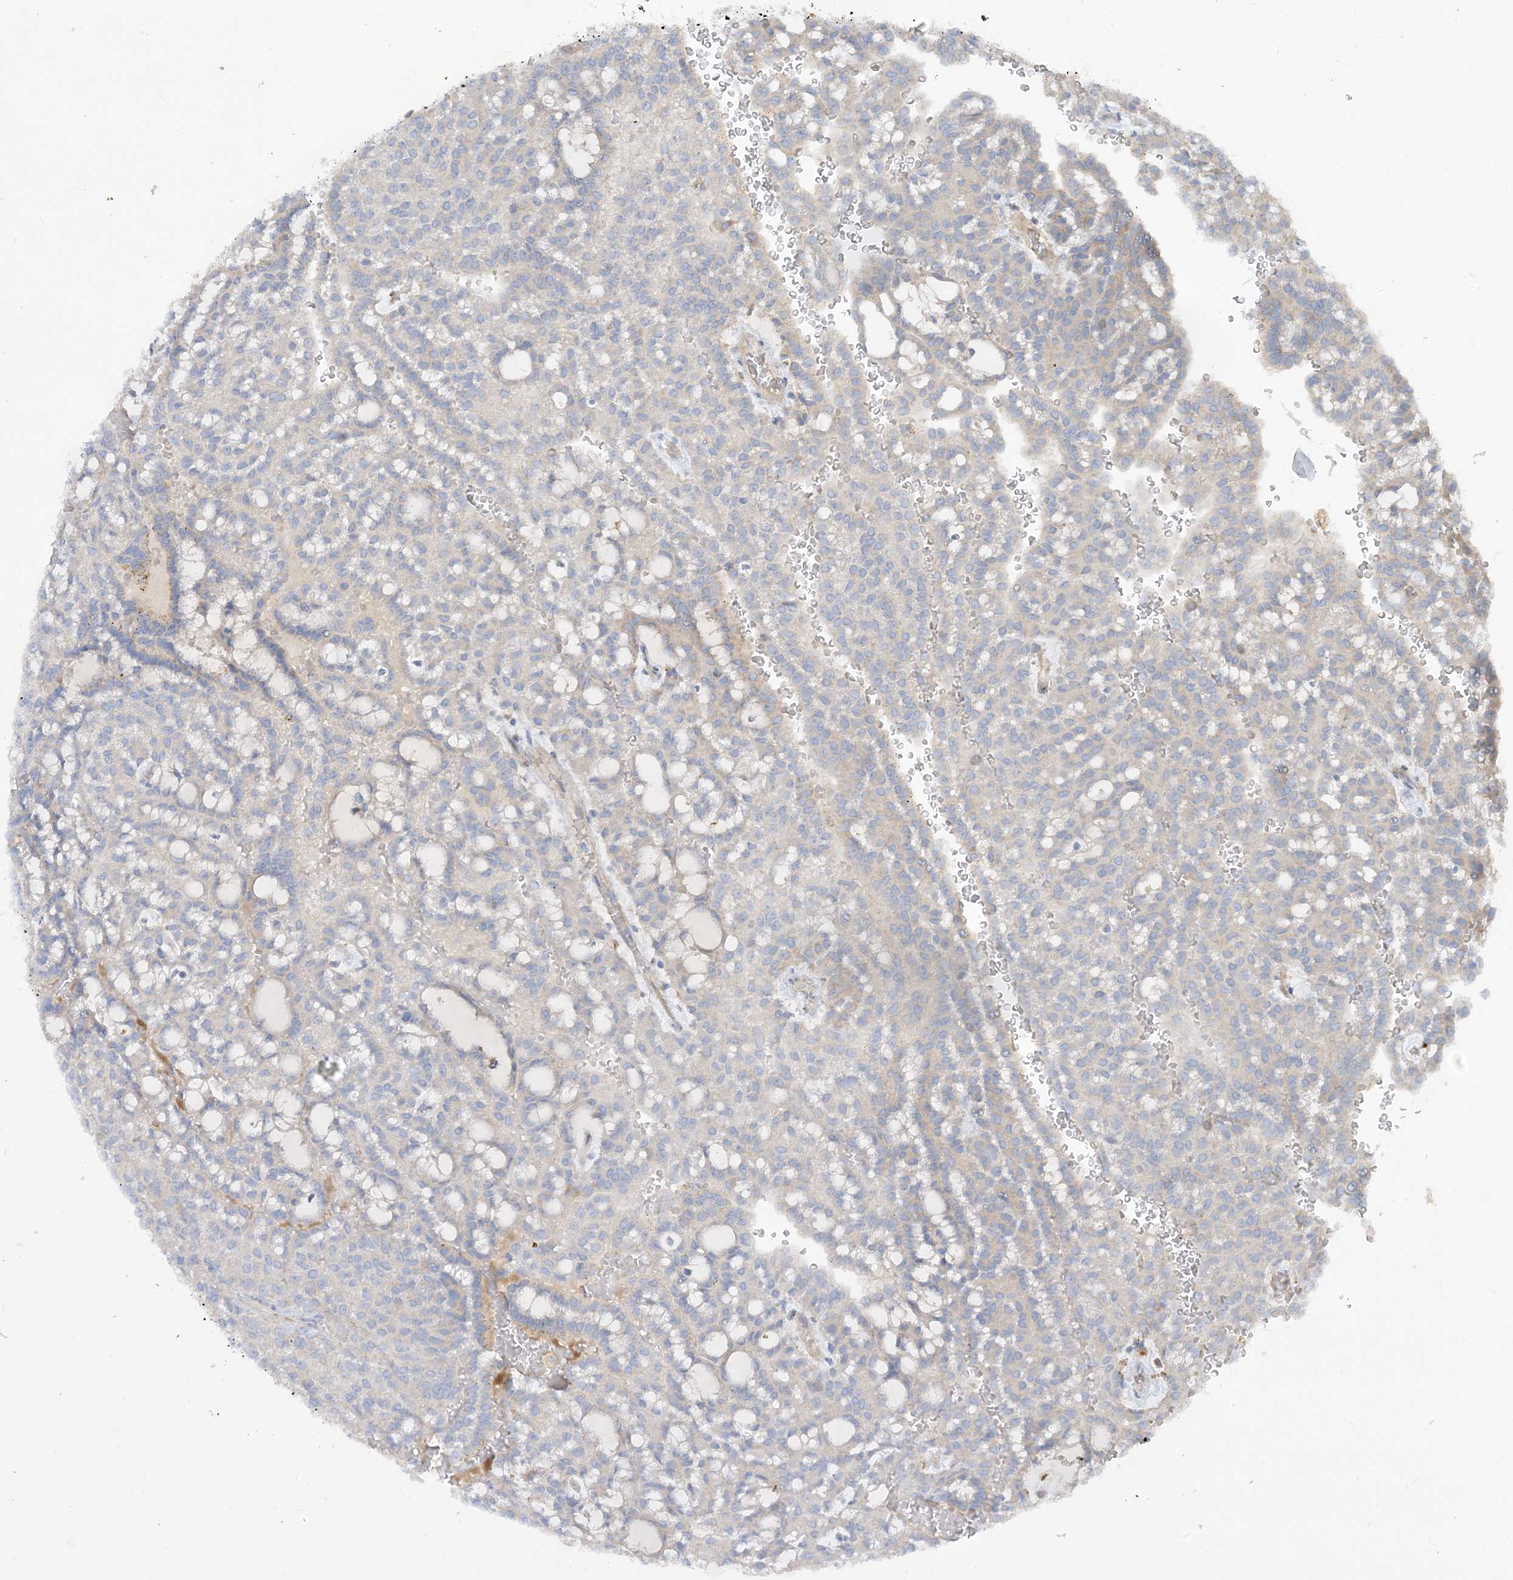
{"staining": {"intensity": "negative", "quantity": "none", "location": "none"}, "tissue": "renal cancer", "cell_type": "Tumor cells", "image_type": "cancer", "snomed": [{"axis": "morphology", "description": "Adenocarcinoma, NOS"}, {"axis": "topography", "description": "Kidney"}], "caption": "This is an immunohistochemistry (IHC) histopathology image of human renal cancer. There is no positivity in tumor cells.", "gene": "PEAR1", "patient": {"sex": "male", "age": 63}}